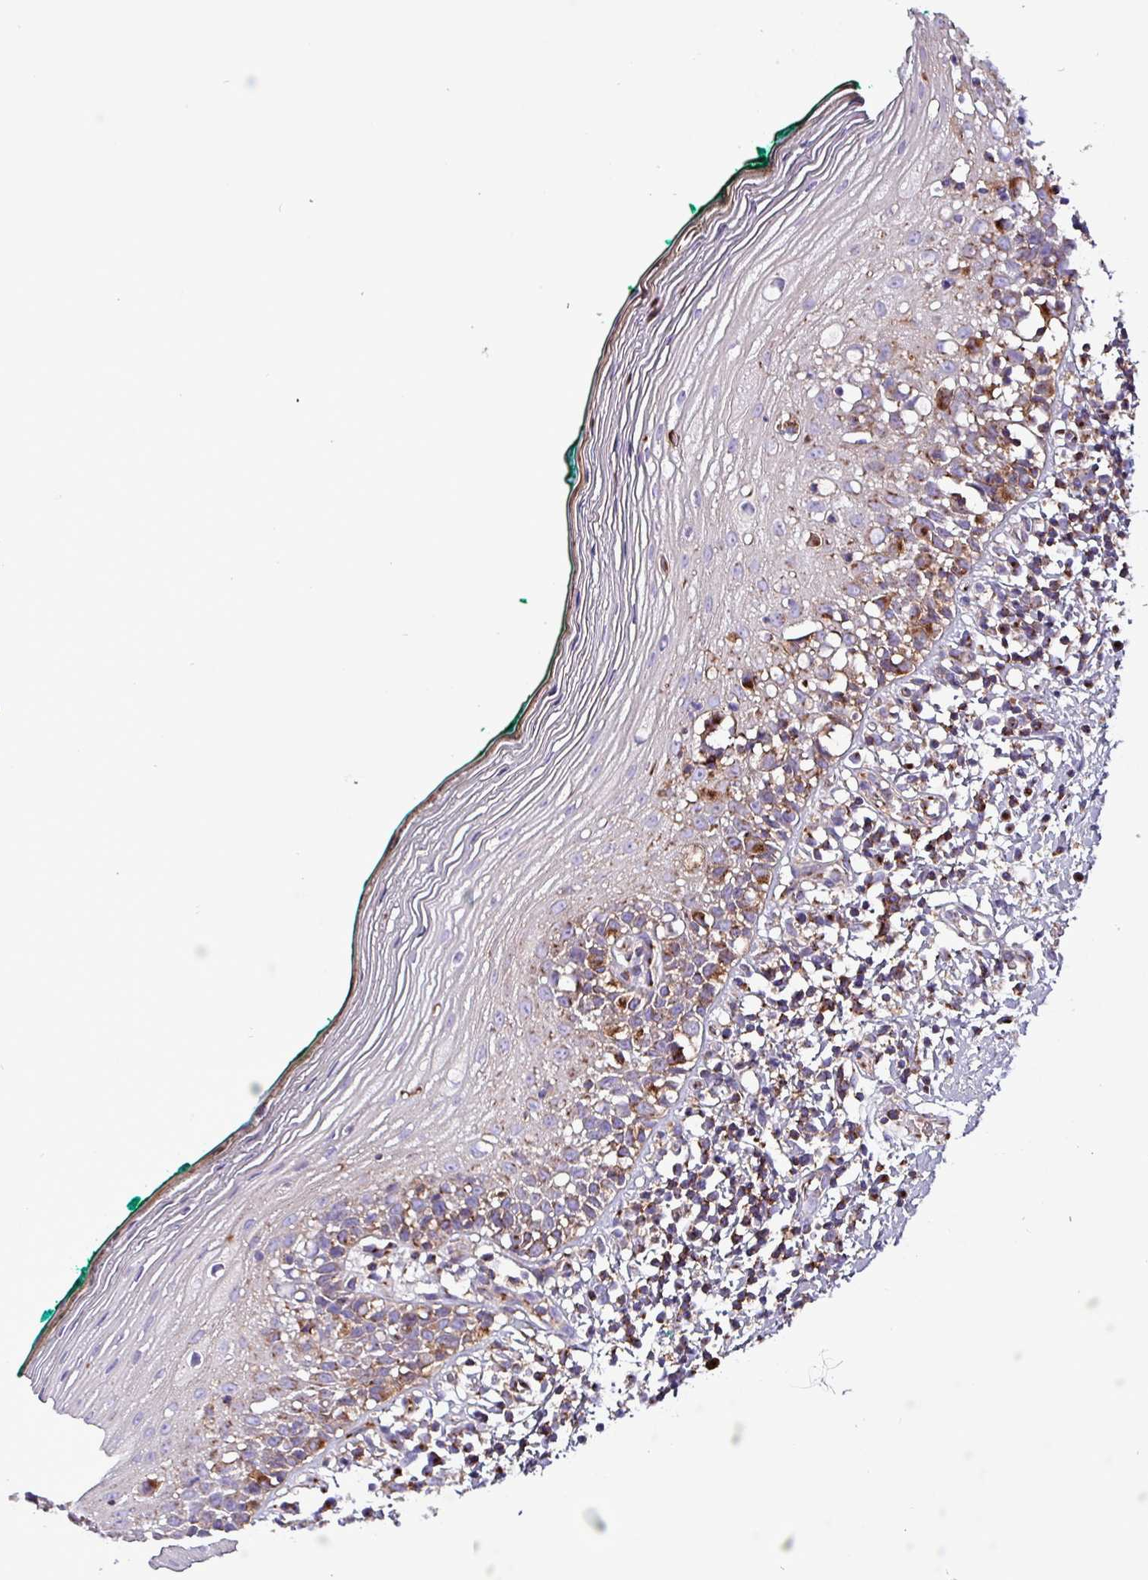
{"staining": {"intensity": "negative", "quantity": "none", "location": "none"}, "tissue": "oral mucosa", "cell_type": "Squamous epithelial cells", "image_type": "normal", "snomed": [{"axis": "morphology", "description": "Normal tissue, NOS"}, {"axis": "topography", "description": "Oral tissue"}], "caption": "This is a histopathology image of IHC staining of normal oral mucosa, which shows no positivity in squamous epithelial cells. The staining was performed using DAB to visualize the protein expression in brown, while the nuclei were stained in blue with hematoxylin (Magnification: 20x).", "gene": "VAMP4", "patient": {"sex": "female", "age": 83}}